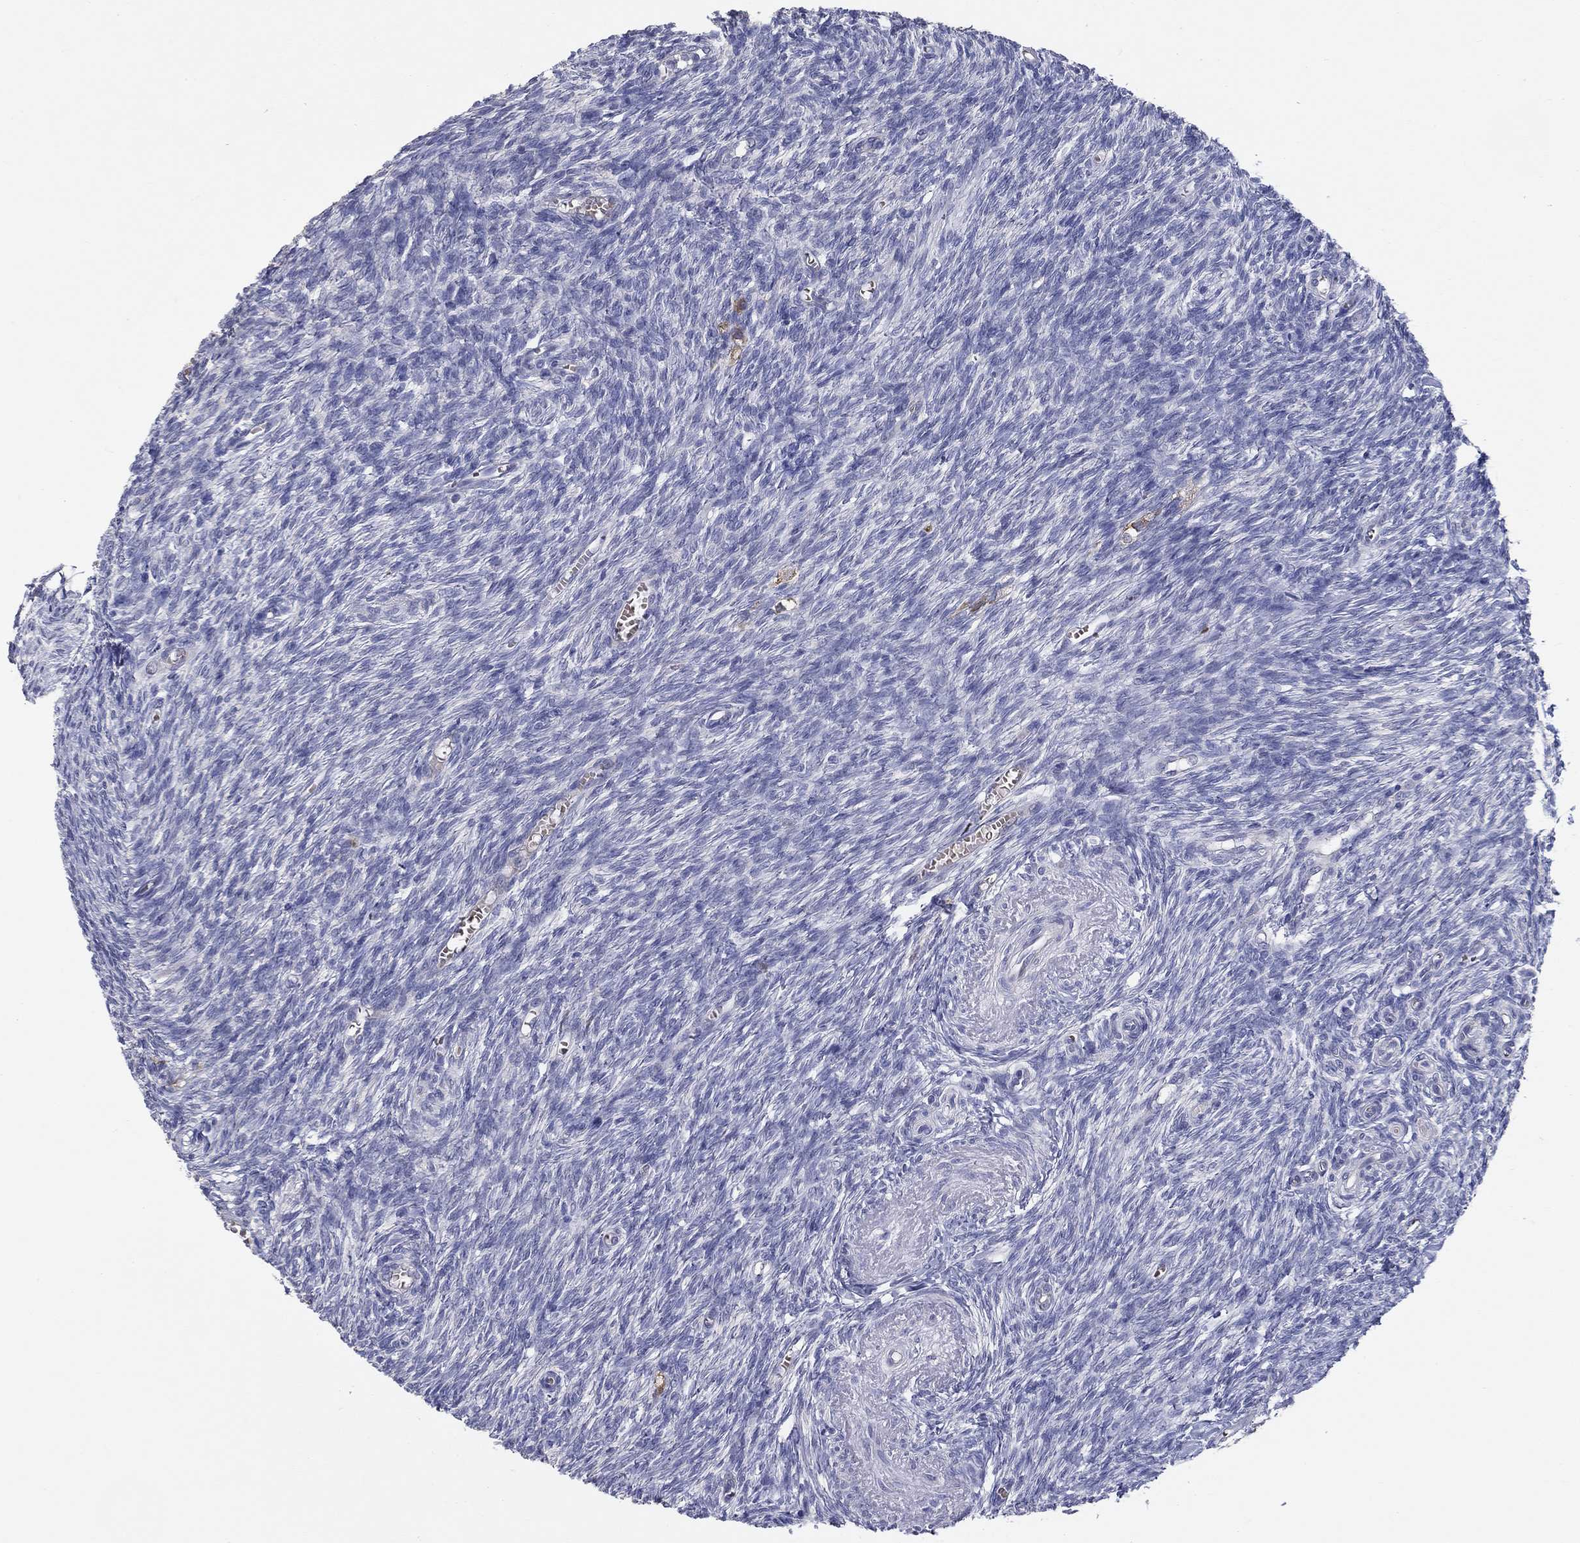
{"staining": {"intensity": "negative", "quantity": "none", "location": "none"}, "tissue": "ovary", "cell_type": "Follicle cells", "image_type": "normal", "snomed": [{"axis": "morphology", "description": "Normal tissue, NOS"}, {"axis": "topography", "description": "Ovary"}], "caption": "The micrograph displays no significant positivity in follicle cells of ovary. (DAB IHC with hematoxylin counter stain).", "gene": "ERMP1", "patient": {"sex": "female", "age": 43}}